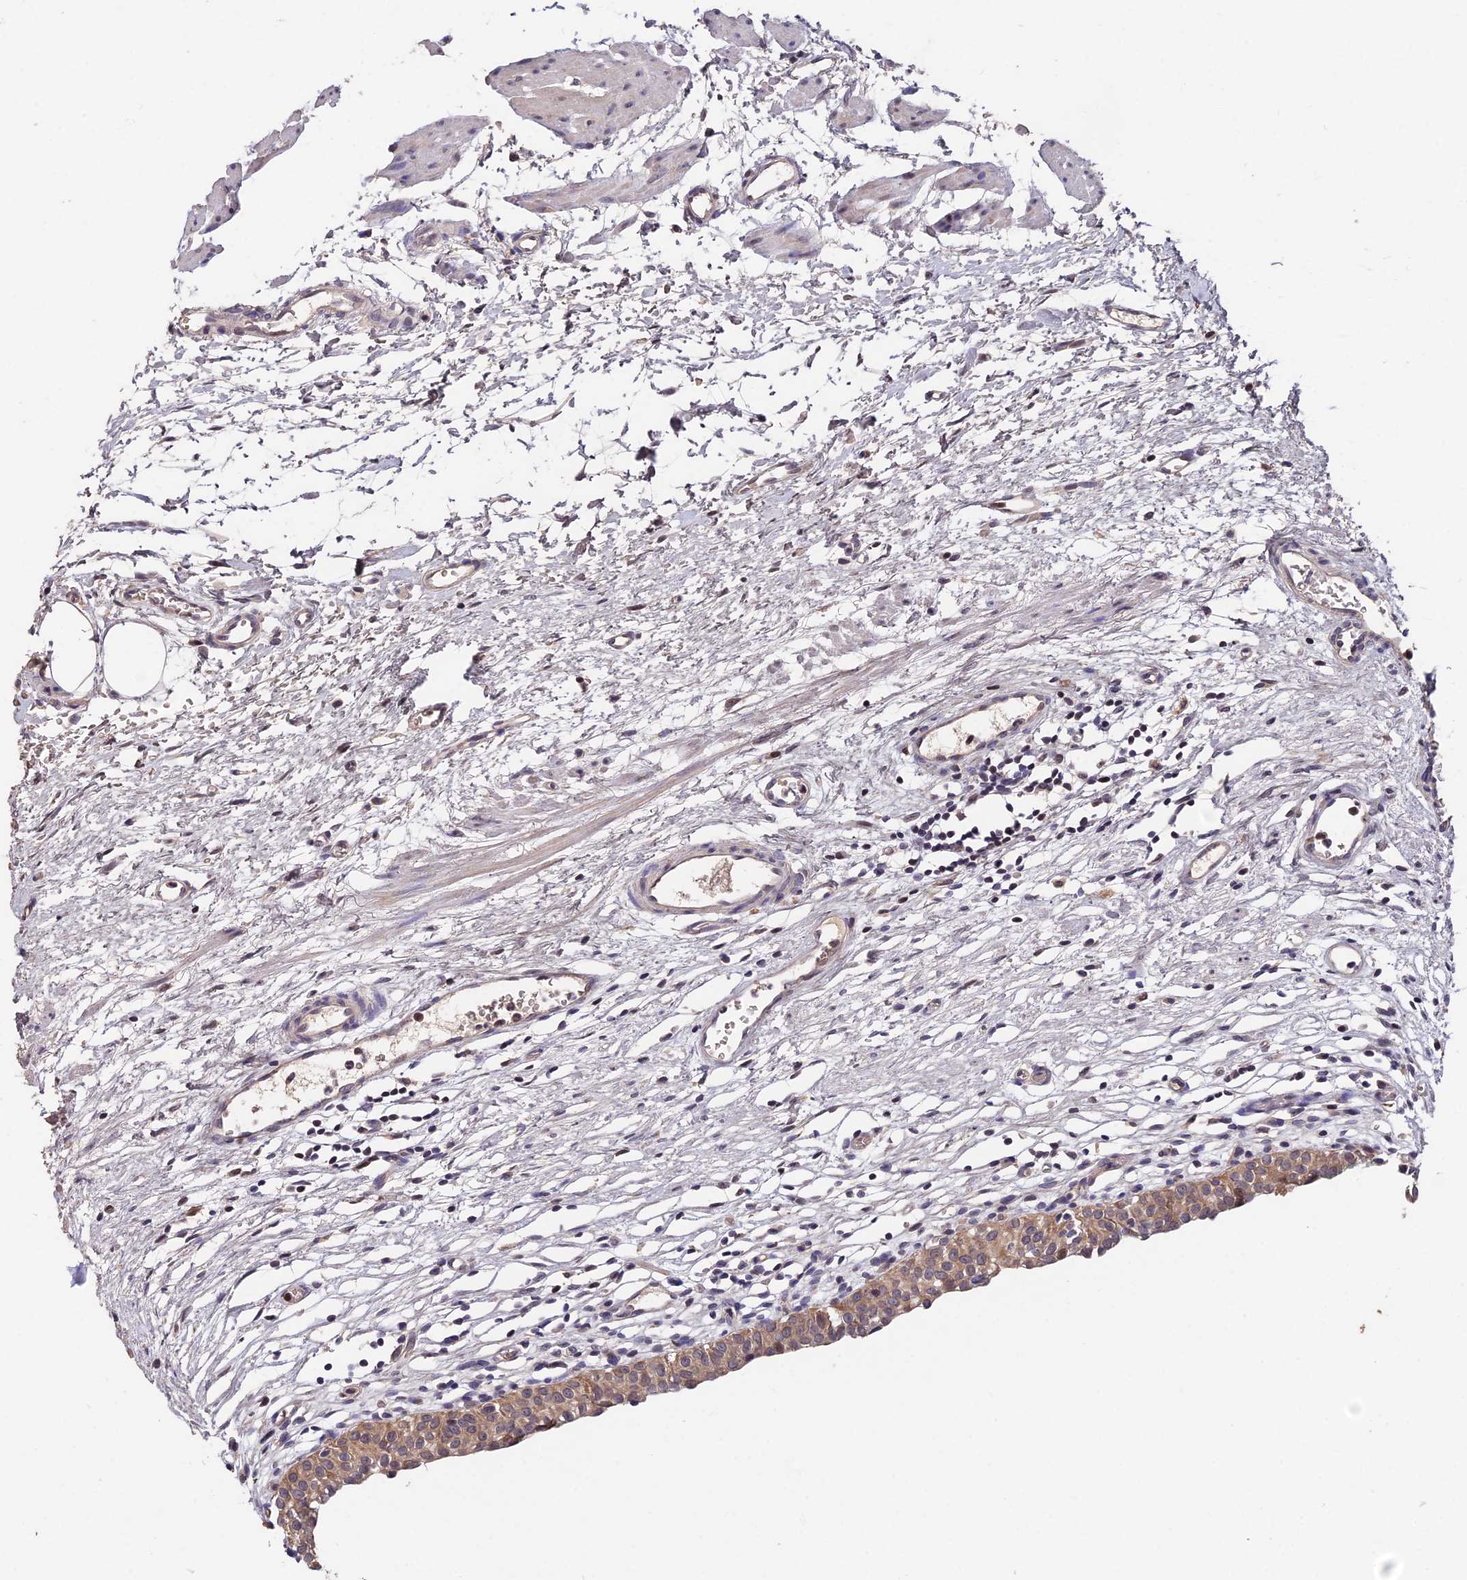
{"staining": {"intensity": "moderate", "quantity": ">75%", "location": "cytoplasmic/membranous,nuclear"}, "tissue": "urinary bladder", "cell_type": "Urothelial cells", "image_type": "normal", "snomed": [{"axis": "morphology", "description": "Normal tissue, NOS"}, {"axis": "morphology", "description": "Urothelial carcinoma, High grade"}, {"axis": "topography", "description": "Urinary bladder"}], "caption": "Protein expression analysis of unremarkable urinary bladder exhibits moderate cytoplasmic/membranous,nuclear positivity in approximately >75% of urothelial cells. Ihc stains the protein in brown and the nuclei are stained blue.", "gene": "INPP4A", "patient": {"sex": "female", "age": 60}}